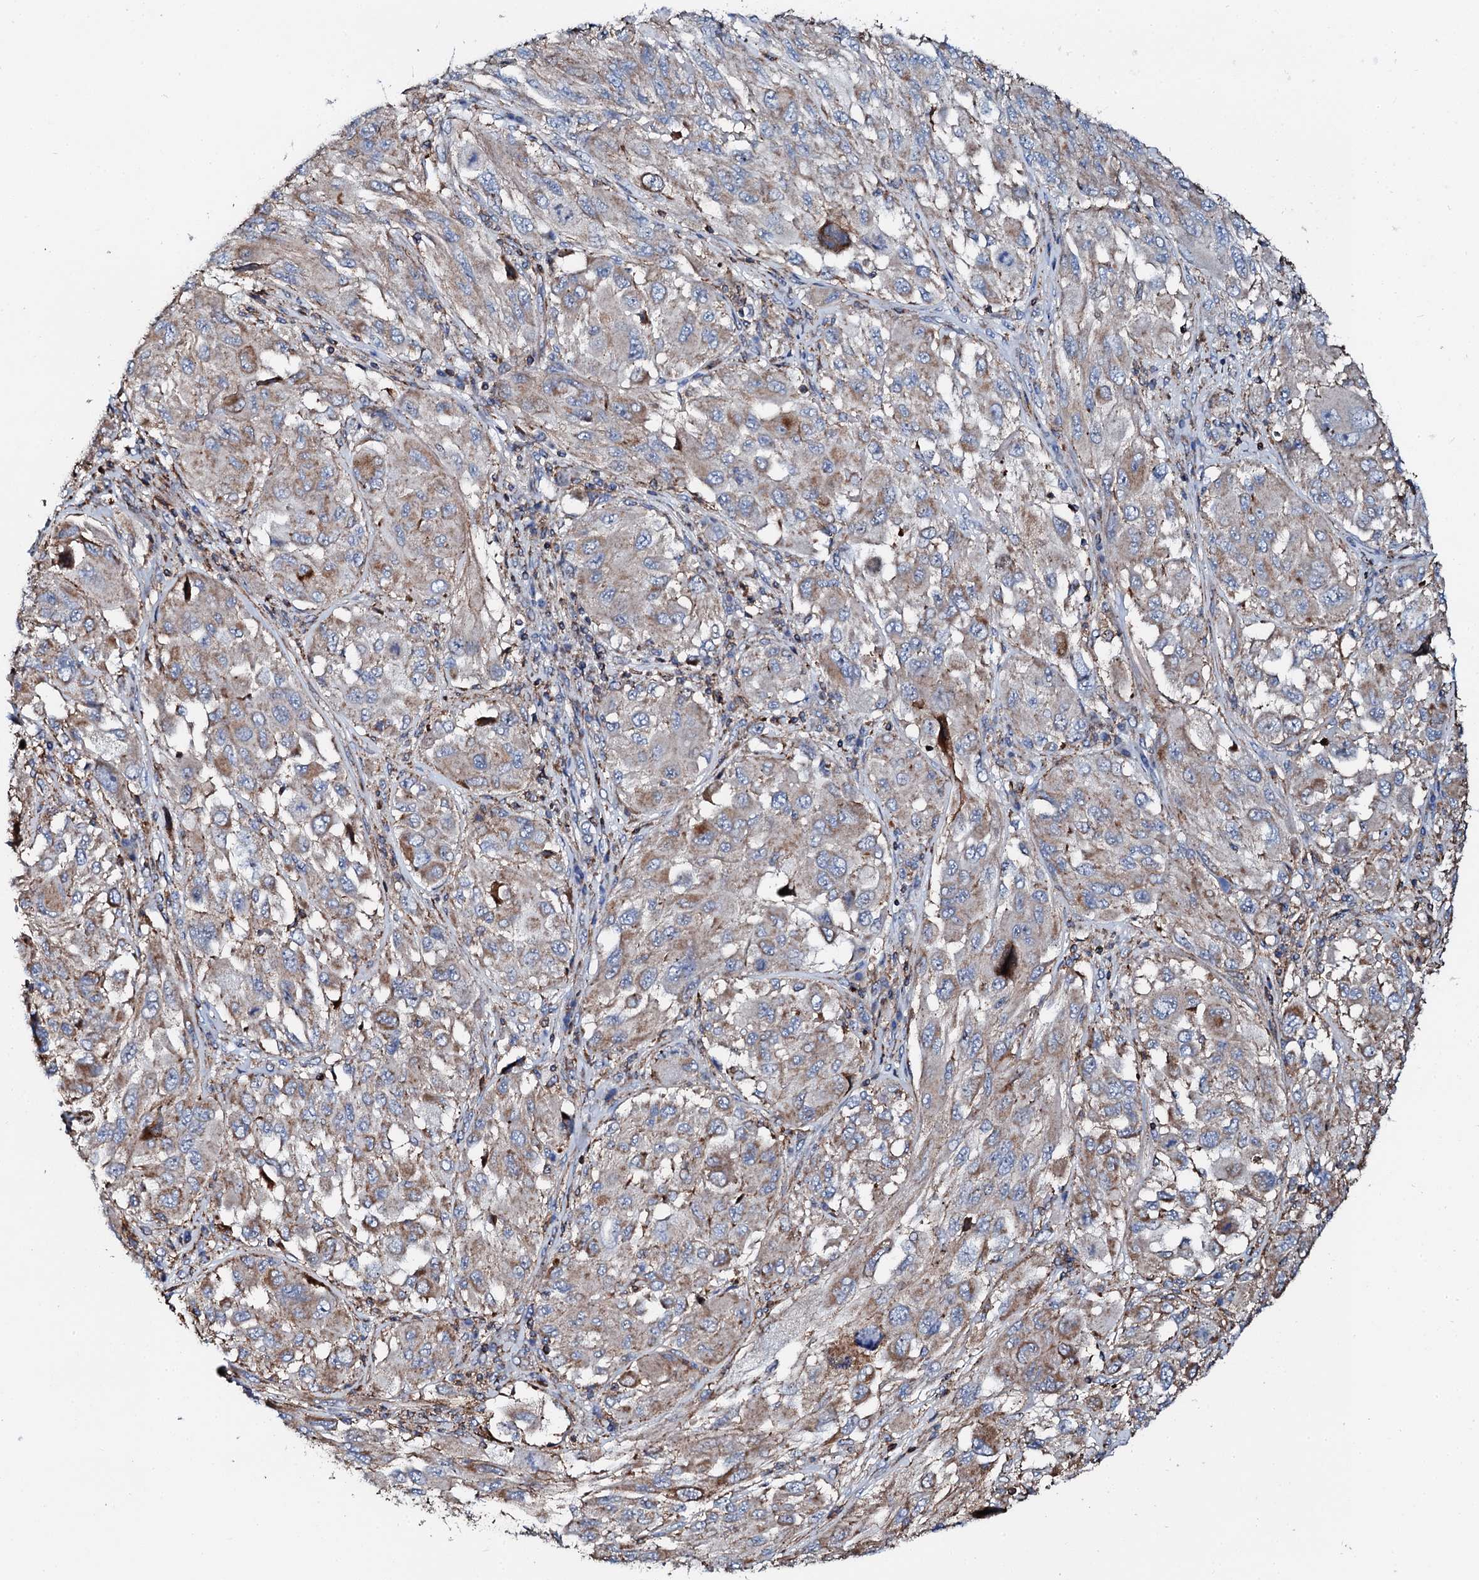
{"staining": {"intensity": "weak", "quantity": ">75%", "location": "cytoplasmic/membranous"}, "tissue": "melanoma", "cell_type": "Tumor cells", "image_type": "cancer", "snomed": [{"axis": "morphology", "description": "Malignant melanoma, NOS"}, {"axis": "topography", "description": "Skin"}], "caption": "Immunohistochemistry image of neoplastic tissue: human malignant melanoma stained using immunohistochemistry reveals low levels of weak protein expression localized specifically in the cytoplasmic/membranous of tumor cells, appearing as a cytoplasmic/membranous brown color.", "gene": "INTS10", "patient": {"sex": "female", "age": 91}}